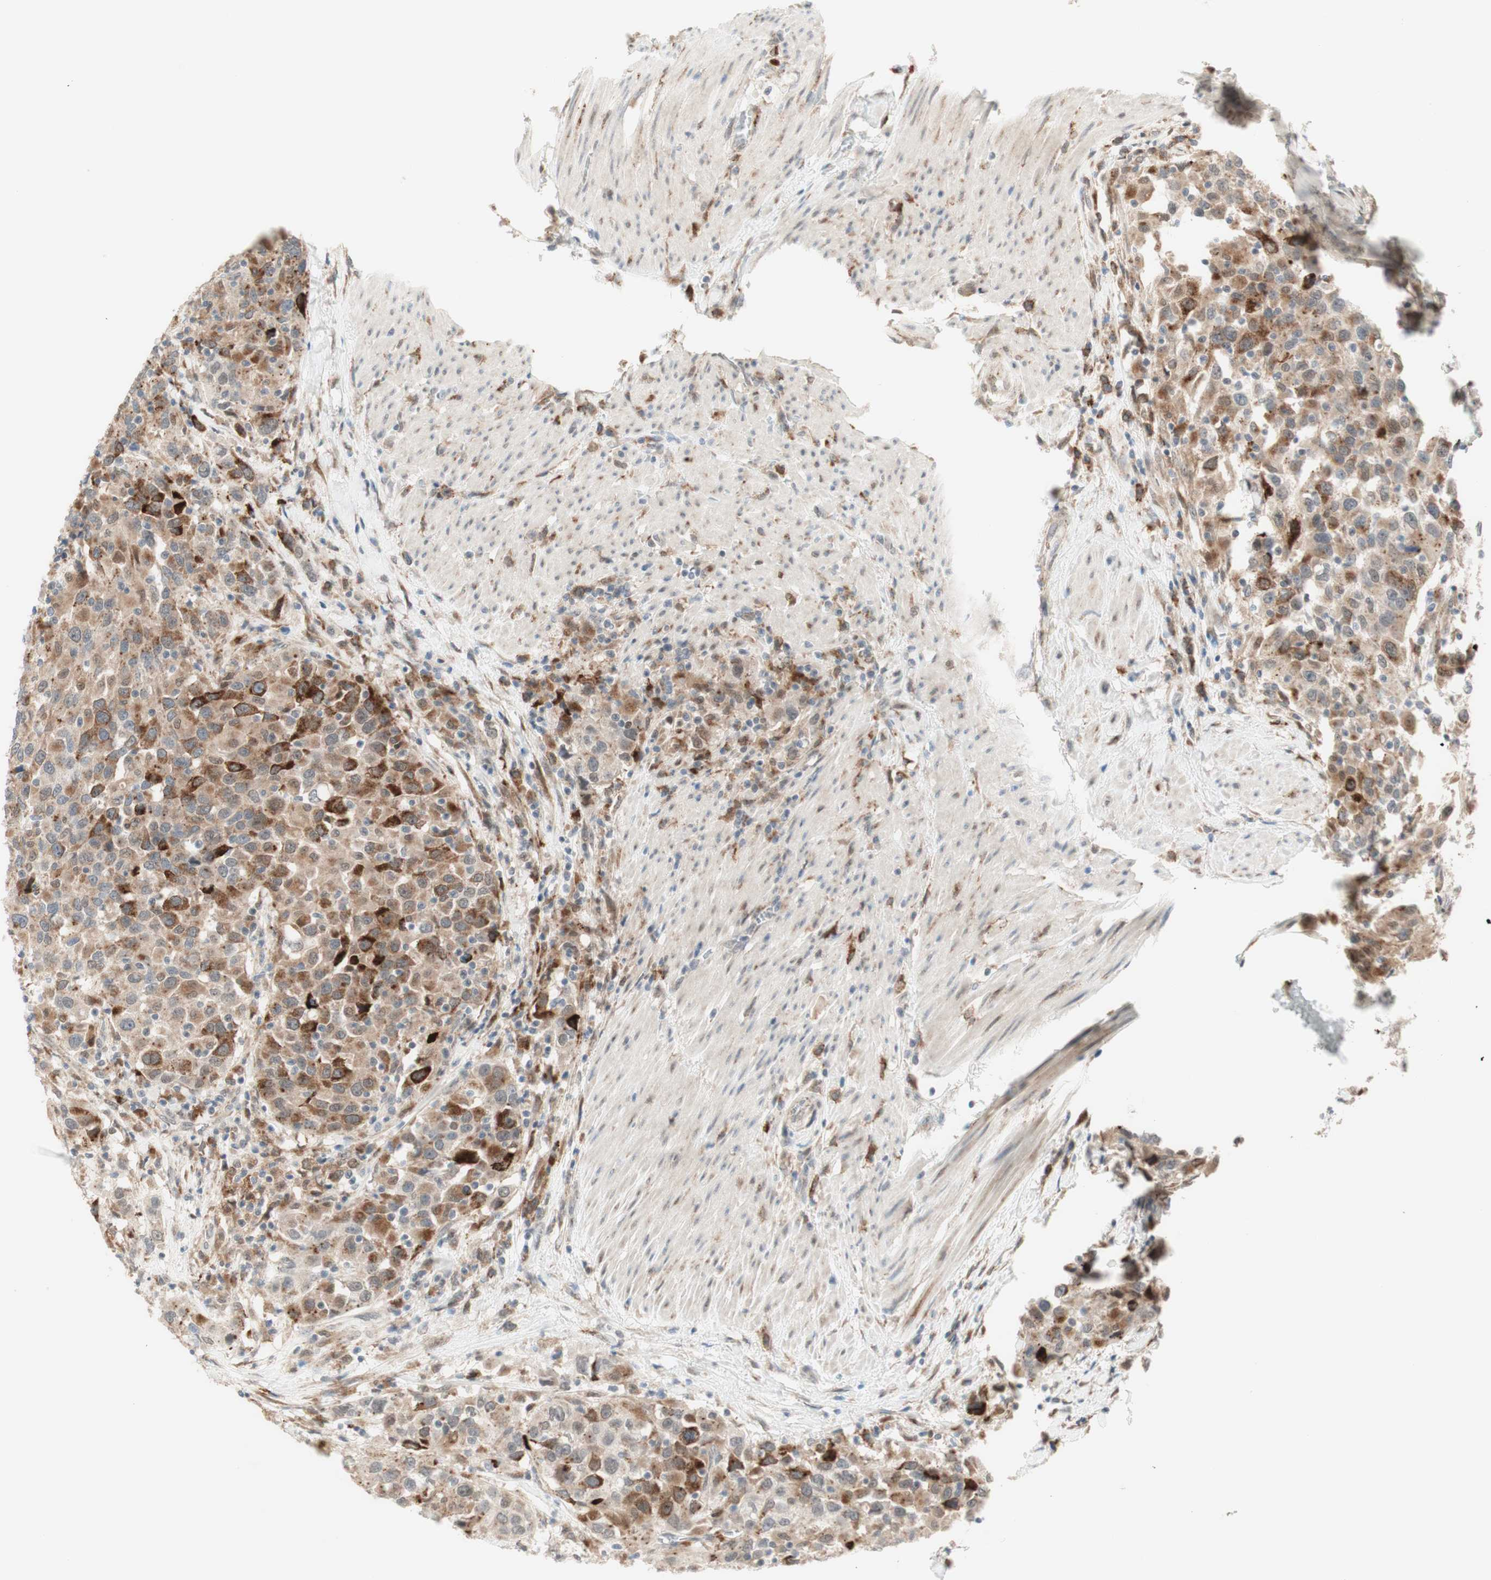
{"staining": {"intensity": "moderate", "quantity": ">75%", "location": "cytoplasmic/membranous"}, "tissue": "urothelial cancer", "cell_type": "Tumor cells", "image_type": "cancer", "snomed": [{"axis": "morphology", "description": "Urothelial carcinoma, High grade"}, {"axis": "topography", "description": "Urinary bladder"}], "caption": "Immunohistochemistry (IHC) image of human urothelial carcinoma (high-grade) stained for a protein (brown), which shows medium levels of moderate cytoplasmic/membranous staining in about >75% of tumor cells.", "gene": "GAPT", "patient": {"sex": "female", "age": 80}}